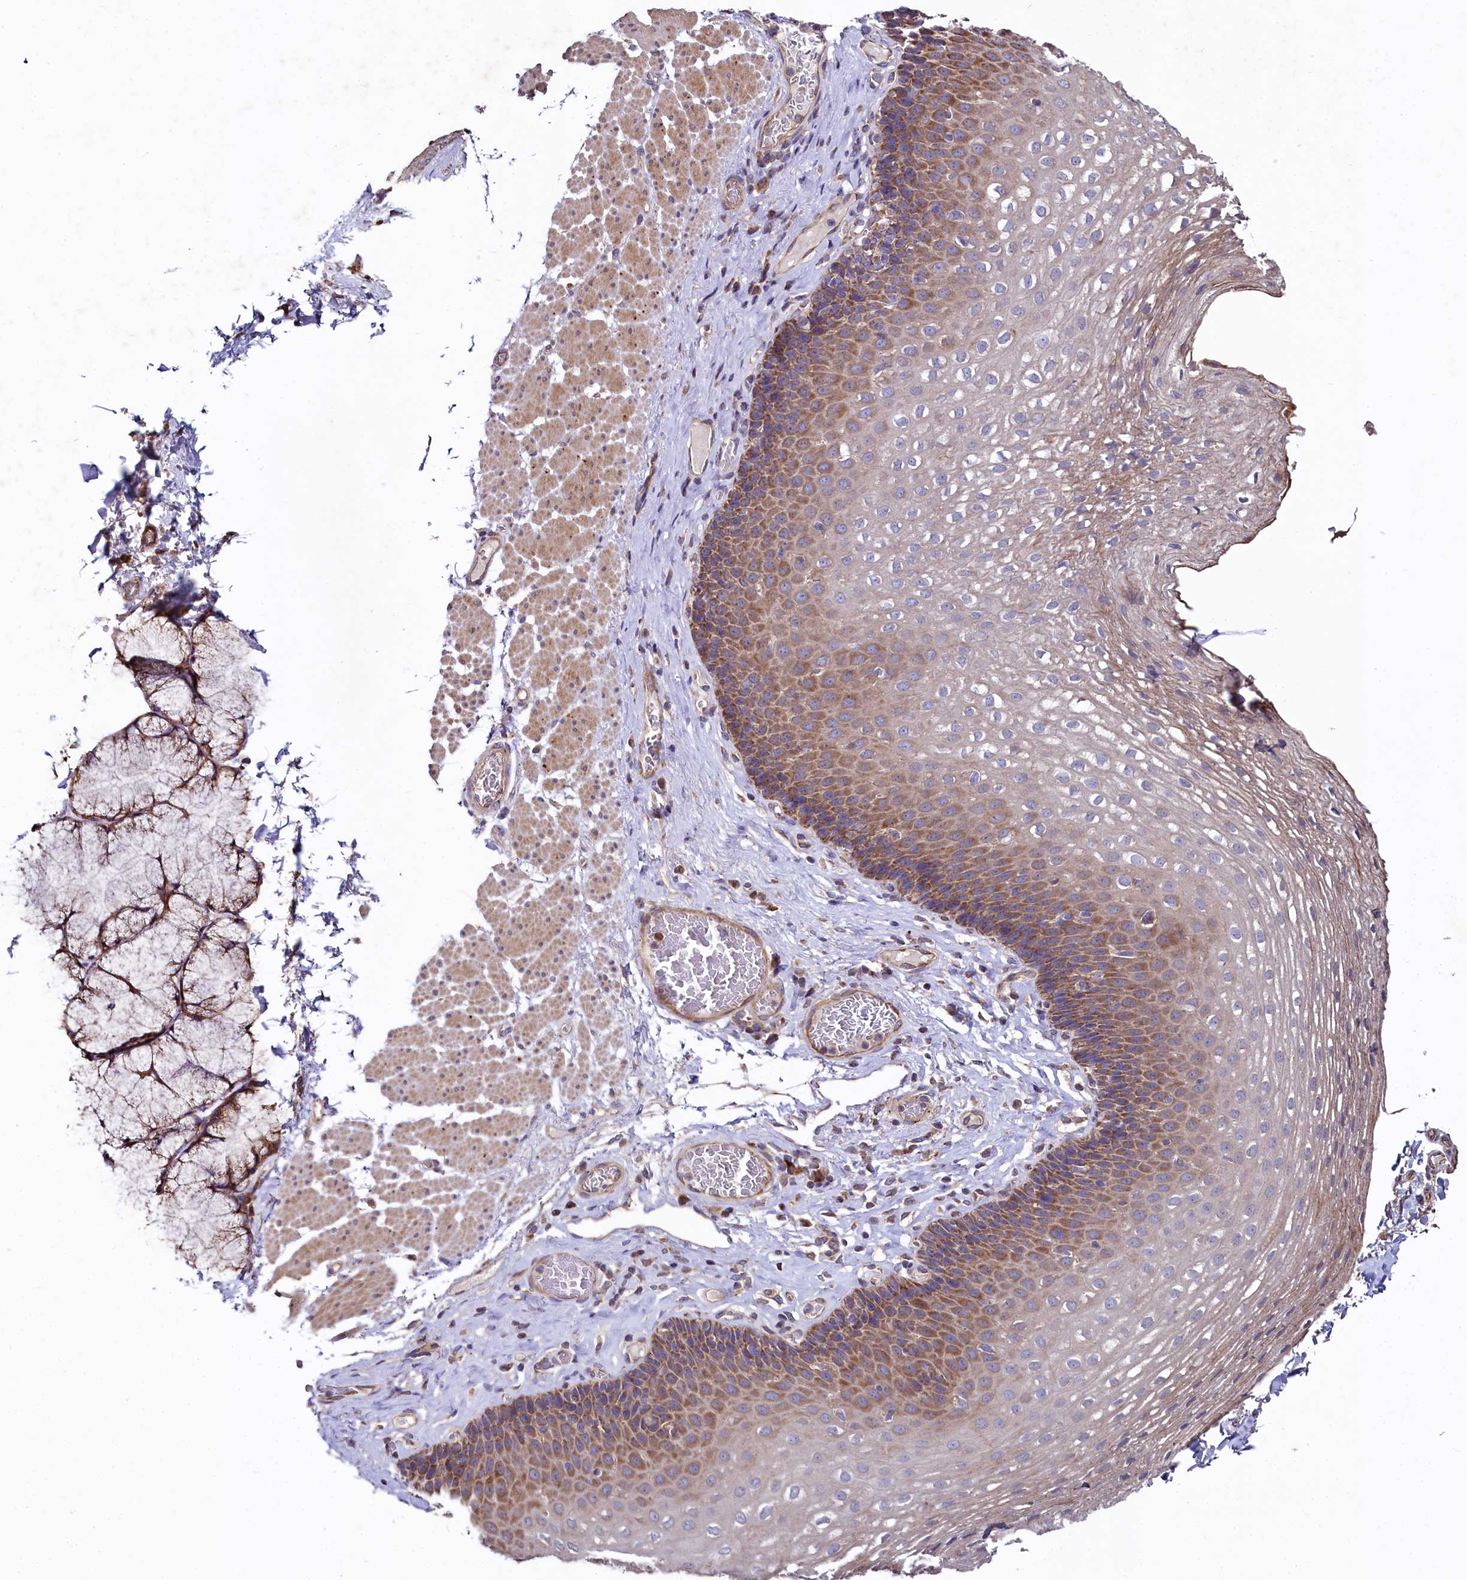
{"staining": {"intensity": "moderate", "quantity": "25%-75%", "location": "cytoplasmic/membranous"}, "tissue": "esophagus", "cell_type": "Squamous epithelial cells", "image_type": "normal", "snomed": [{"axis": "morphology", "description": "Normal tissue, NOS"}, {"axis": "topography", "description": "Esophagus"}], "caption": "Immunohistochemical staining of unremarkable esophagus reveals medium levels of moderate cytoplasmic/membranous expression in about 25%-75% of squamous epithelial cells.", "gene": "SPRYD3", "patient": {"sex": "female", "age": 66}}